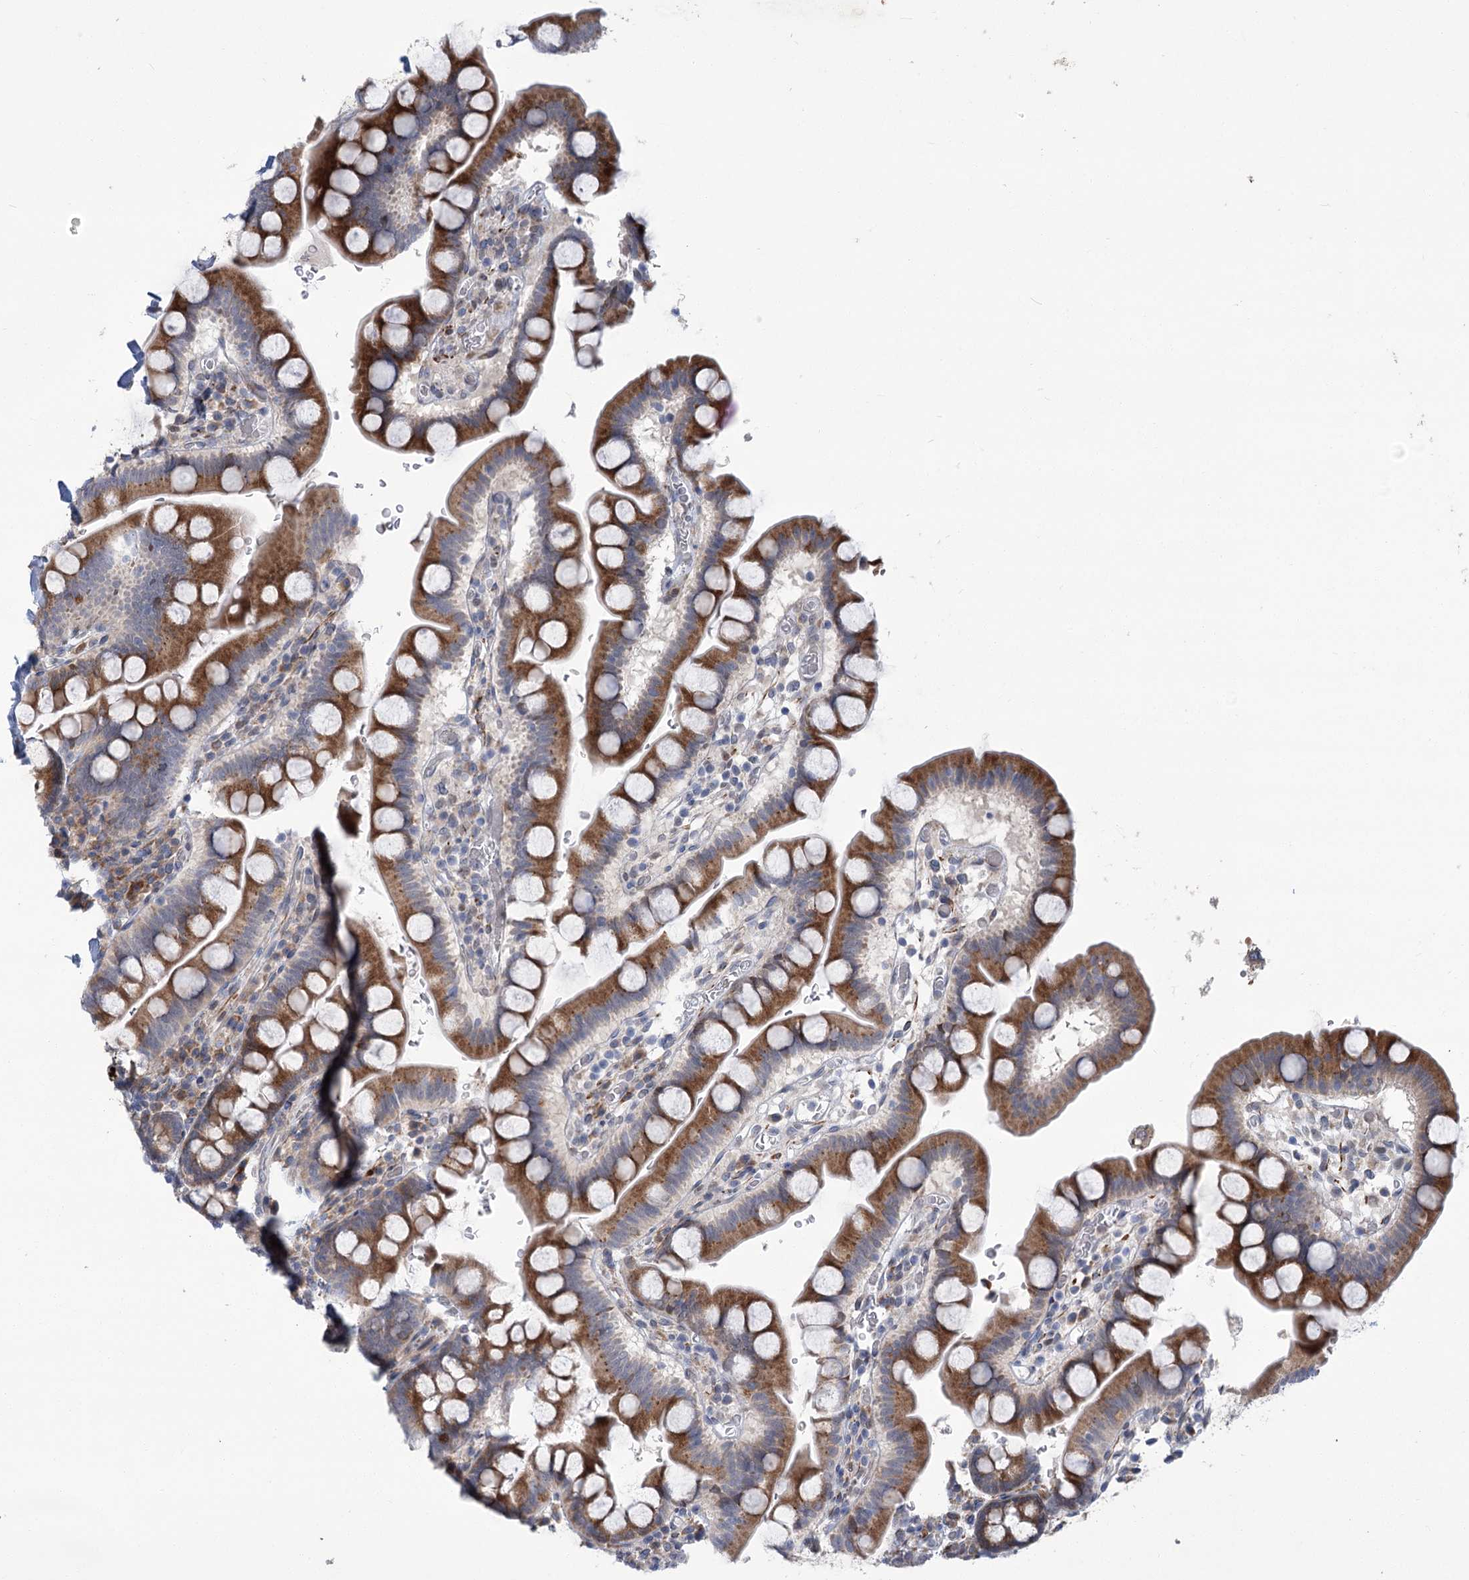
{"staining": {"intensity": "strong", "quantity": "25%-75%", "location": "cytoplasmic/membranous"}, "tissue": "small intestine", "cell_type": "Glandular cells", "image_type": "normal", "snomed": [{"axis": "morphology", "description": "Normal tissue, NOS"}, {"axis": "topography", "description": "Stomach, upper"}, {"axis": "topography", "description": "Stomach, lower"}, {"axis": "topography", "description": "Small intestine"}], "caption": "IHC of normal small intestine displays high levels of strong cytoplasmic/membranous expression in approximately 25%-75% of glandular cells.", "gene": "GCNT4", "patient": {"sex": "male", "age": 68}}